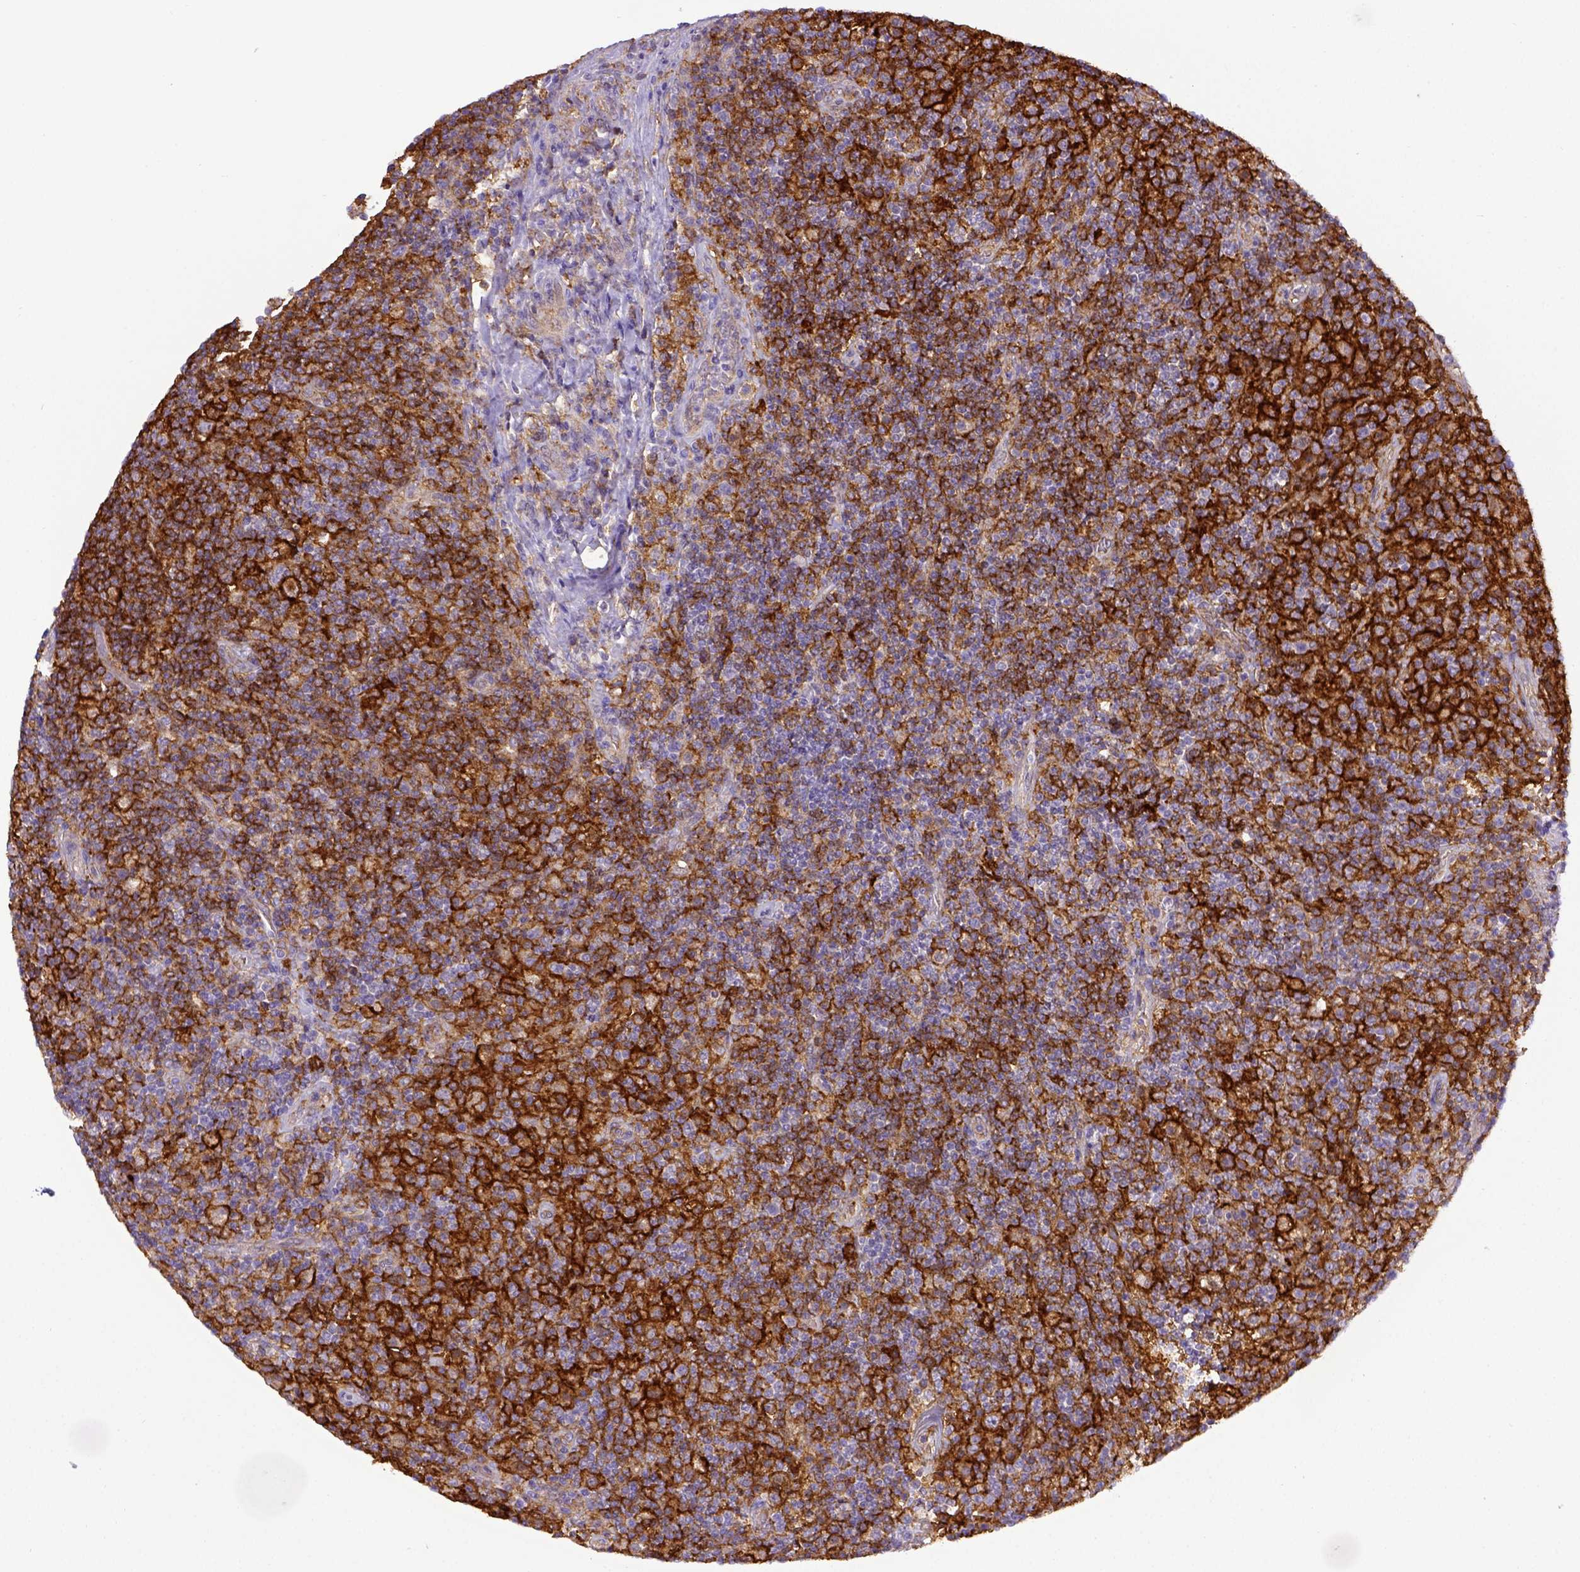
{"staining": {"intensity": "negative", "quantity": "none", "location": "none"}, "tissue": "lymphoma", "cell_type": "Tumor cells", "image_type": "cancer", "snomed": [{"axis": "morphology", "description": "Hodgkin's disease, NOS"}, {"axis": "topography", "description": "Lymph node"}], "caption": "Immunohistochemical staining of Hodgkin's disease reveals no significant staining in tumor cells.", "gene": "CD40", "patient": {"sex": "male", "age": 70}}